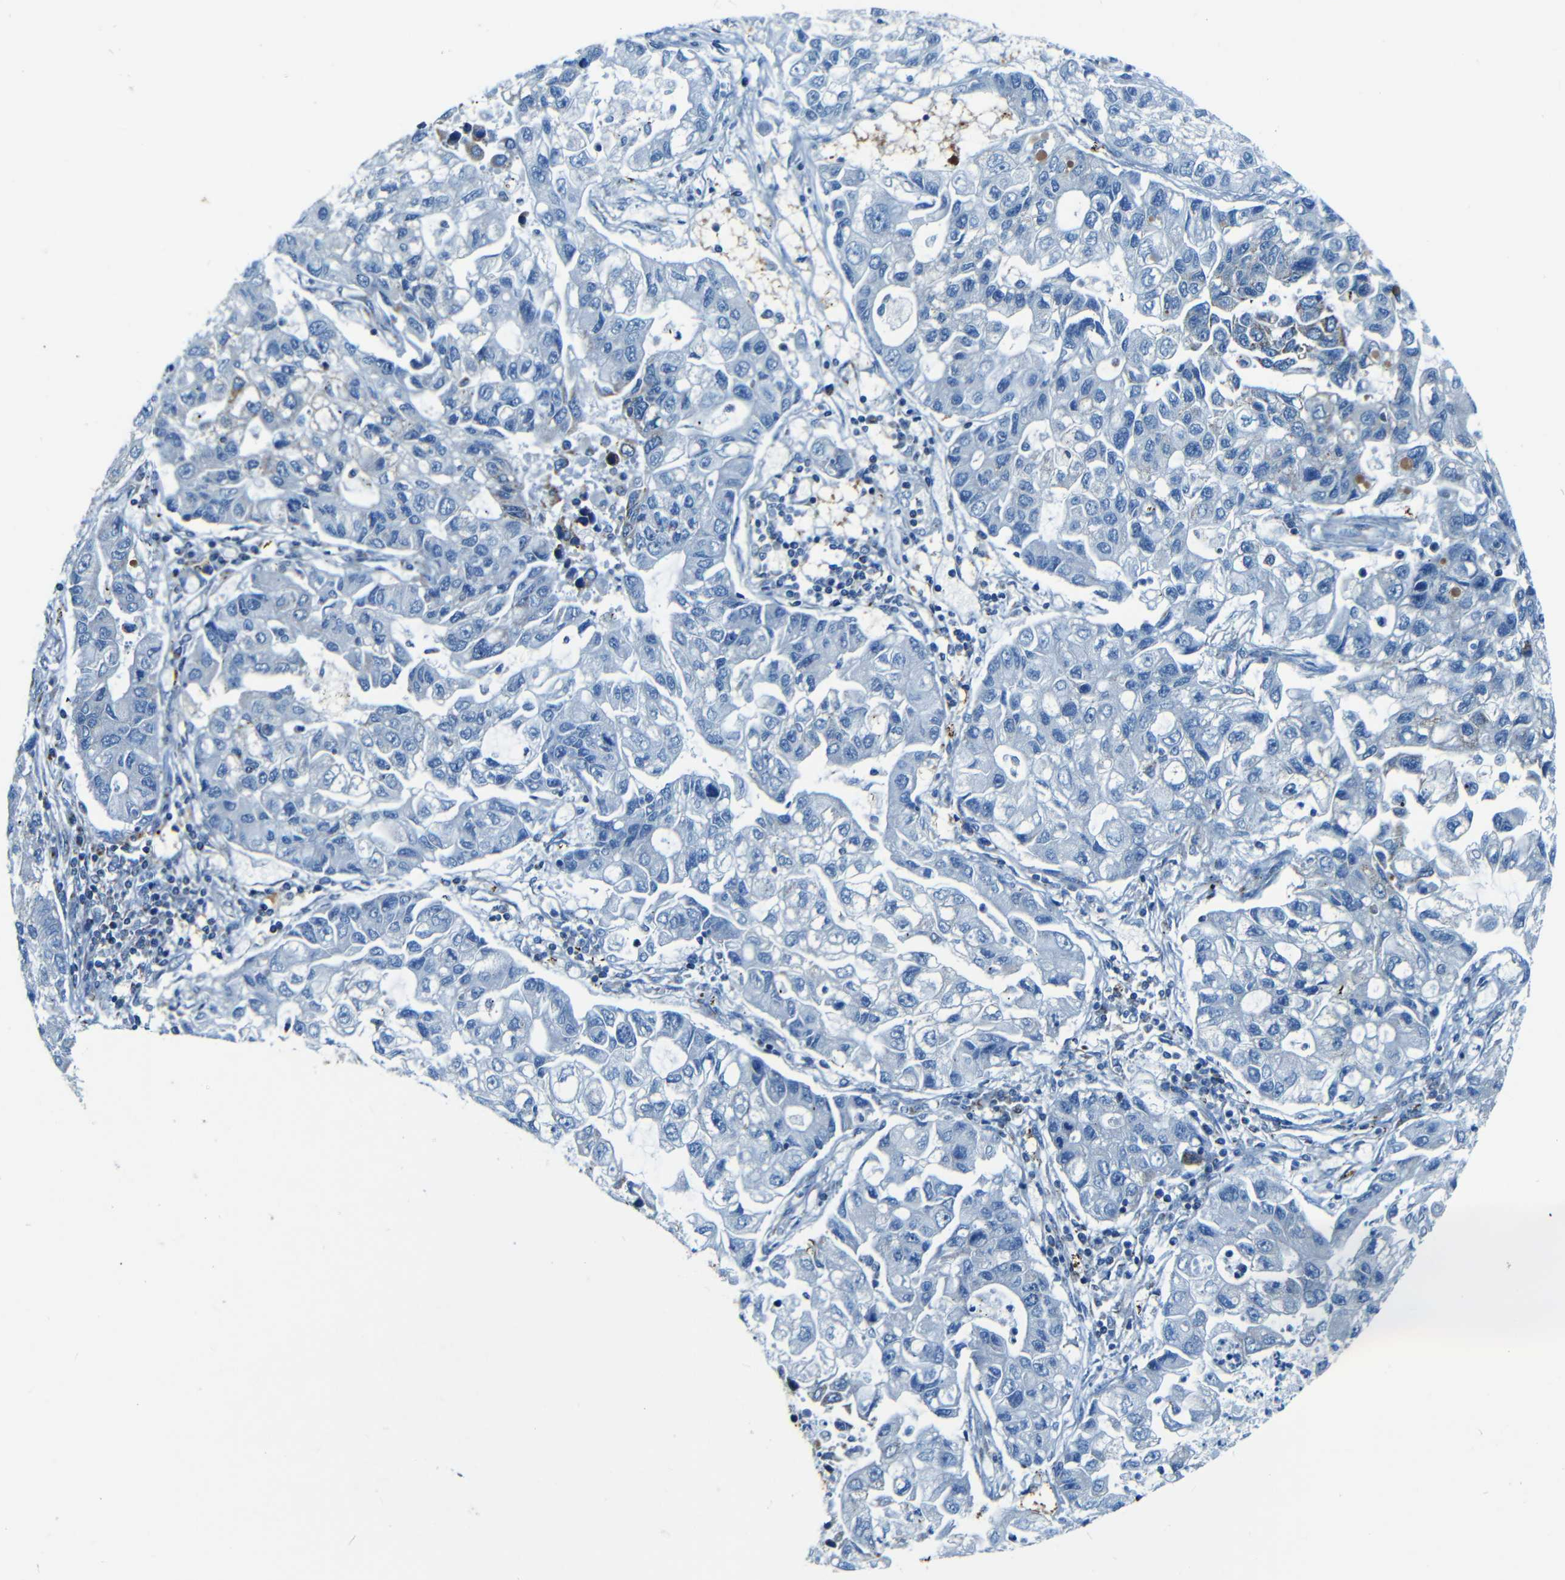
{"staining": {"intensity": "negative", "quantity": "none", "location": "none"}, "tissue": "lung cancer", "cell_type": "Tumor cells", "image_type": "cancer", "snomed": [{"axis": "morphology", "description": "Adenocarcinoma, NOS"}, {"axis": "topography", "description": "Lung"}], "caption": "There is no significant expression in tumor cells of lung cancer (adenocarcinoma).", "gene": "WSCD2", "patient": {"sex": "female", "age": 51}}